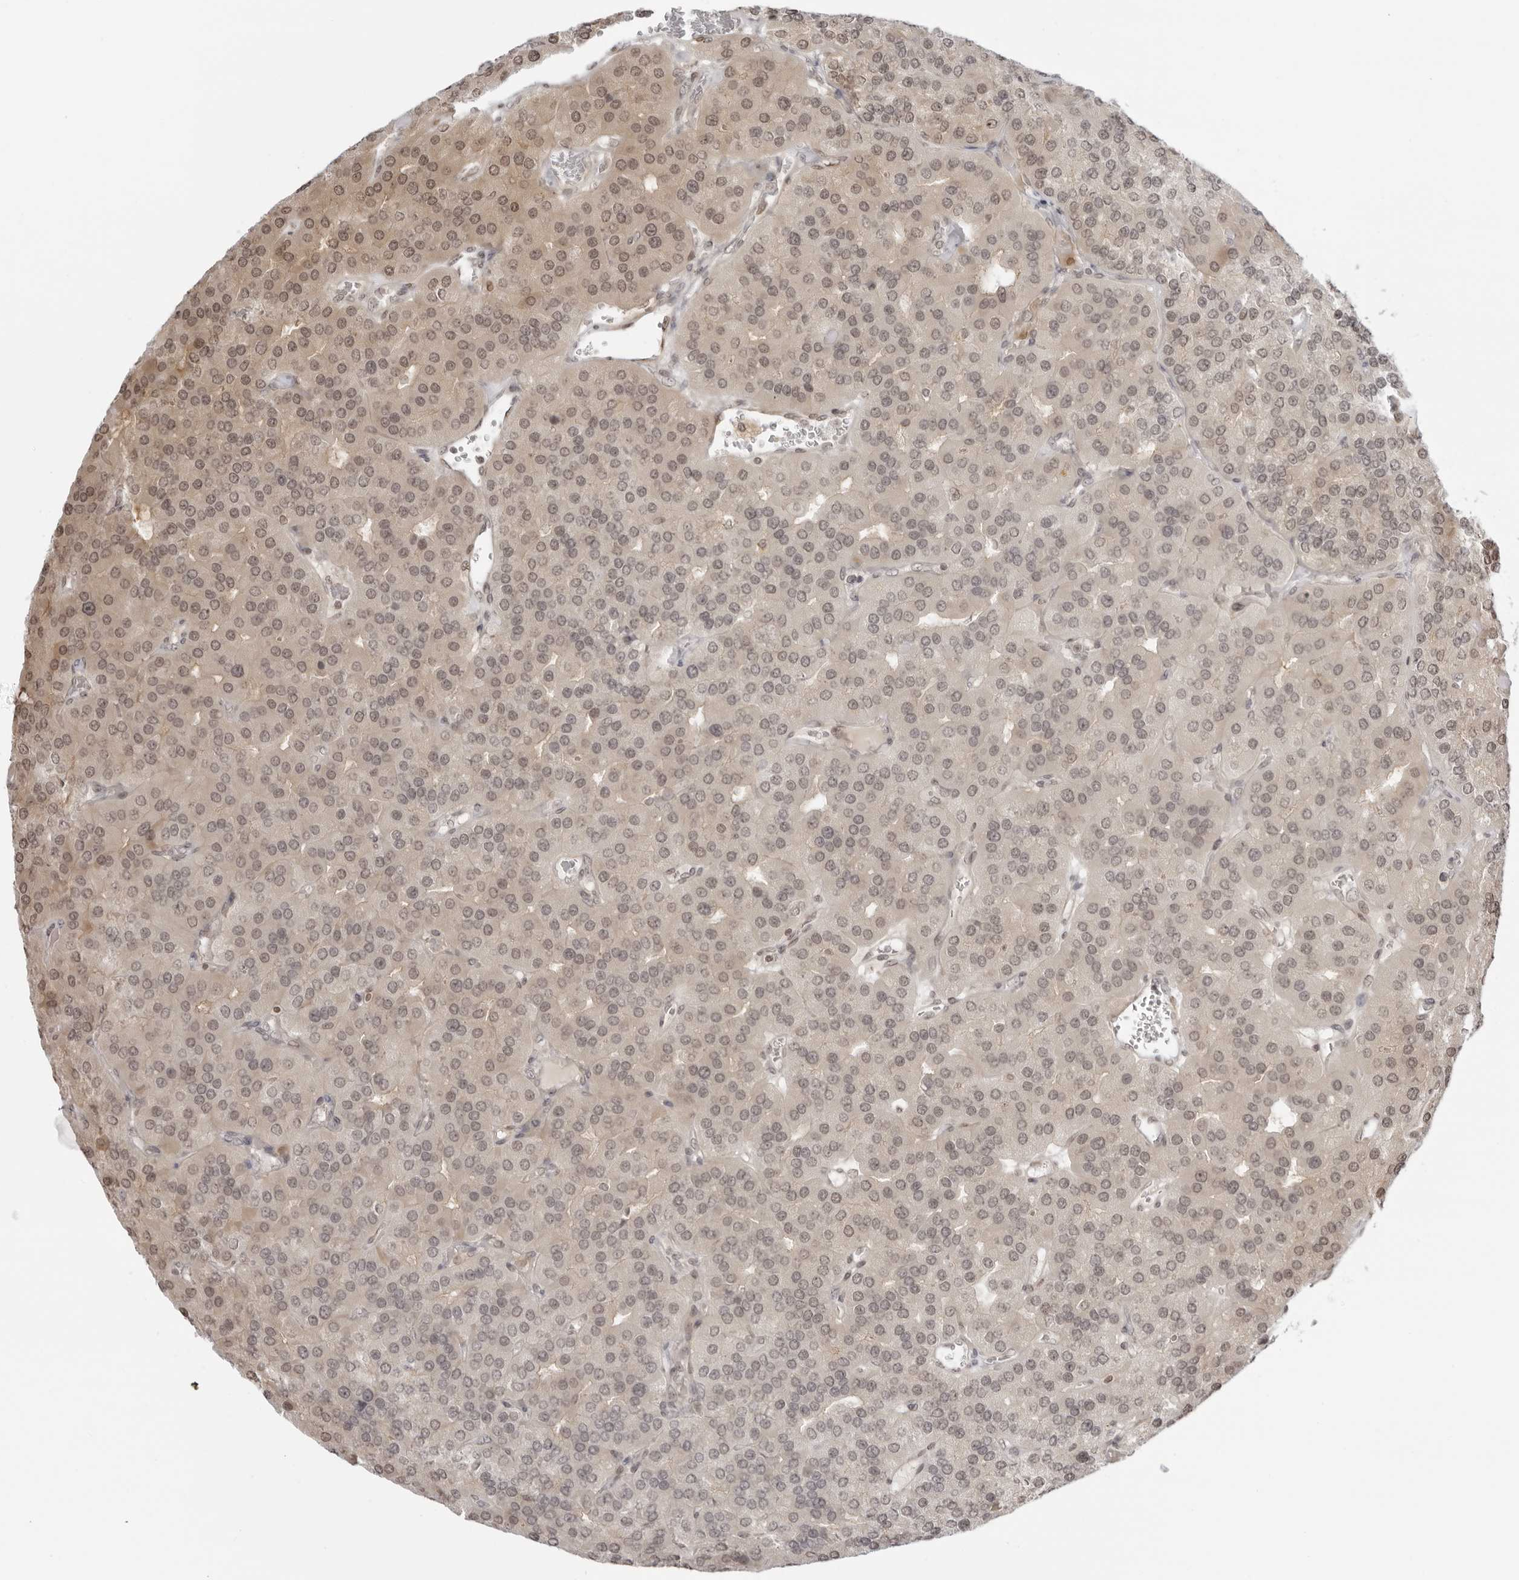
{"staining": {"intensity": "weak", "quantity": "<25%", "location": "cytoplasmic/membranous,nuclear"}, "tissue": "parathyroid gland", "cell_type": "Glandular cells", "image_type": "normal", "snomed": [{"axis": "morphology", "description": "Normal tissue, NOS"}, {"axis": "morphology", "description": "Adenoma, NOS"}, {"axis": "topography", "description": "Parathyroid gland"}], "caption": "This is a photomicrograph of immunohistochemistry (IHC) staining of normal parathyroid gland, which shows no expression in glandular cells. The staining was performed using DAB (3,3'-diaminobenzidine) to visualize the protein expression in brown, while the nuclei were stained in blue with hematoxylin (Magnification: 20x).", "gene": "RNF146", "patient": {"sex": "female", "age": 86}}